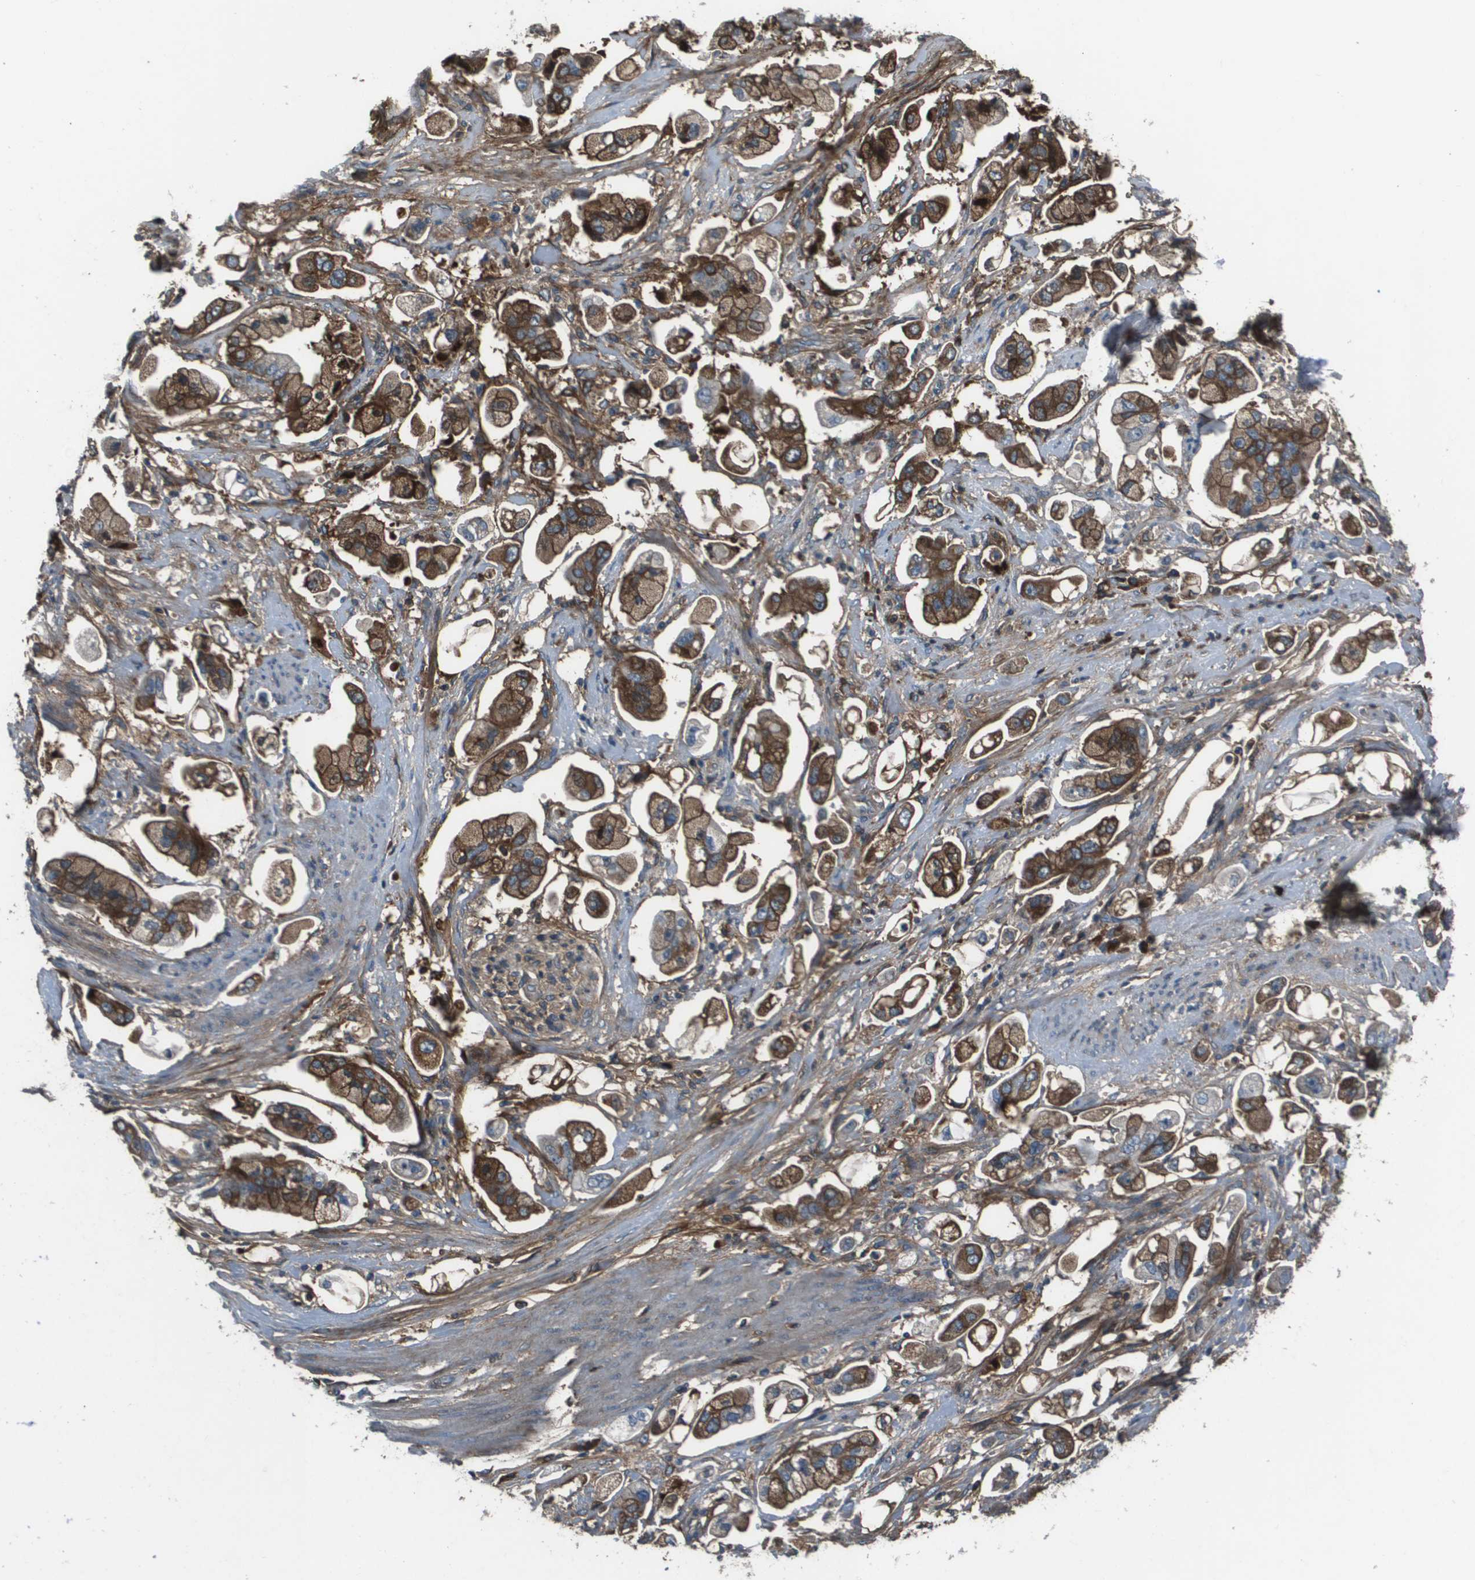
{"staining": {"intensity": "moderate", "quantity": ">75%", "location": "cytoplasmic/membranous"}, "tissue": "stomach cancer", "cell_type": "Tumor cells", "image_type": "cancer", "snomed": [{"axis": "morphology", "description": "Adenocarcinoma, NOS"}, {"axis": "topography", "description": "Stomach"}], "caption": "DAB (3,3'-diaminobenzidine) immunohistochemical staining of adenocarcinoma (stomach) exhibits moderate cytoplasmic/membranous protein expression in approximately >75% of tumor cells. (brown staining indicates protein expression, while blue staining denotes nuclei).", "gene": "PCOLCE", "patient": {"sex": "male", "age": 62}}